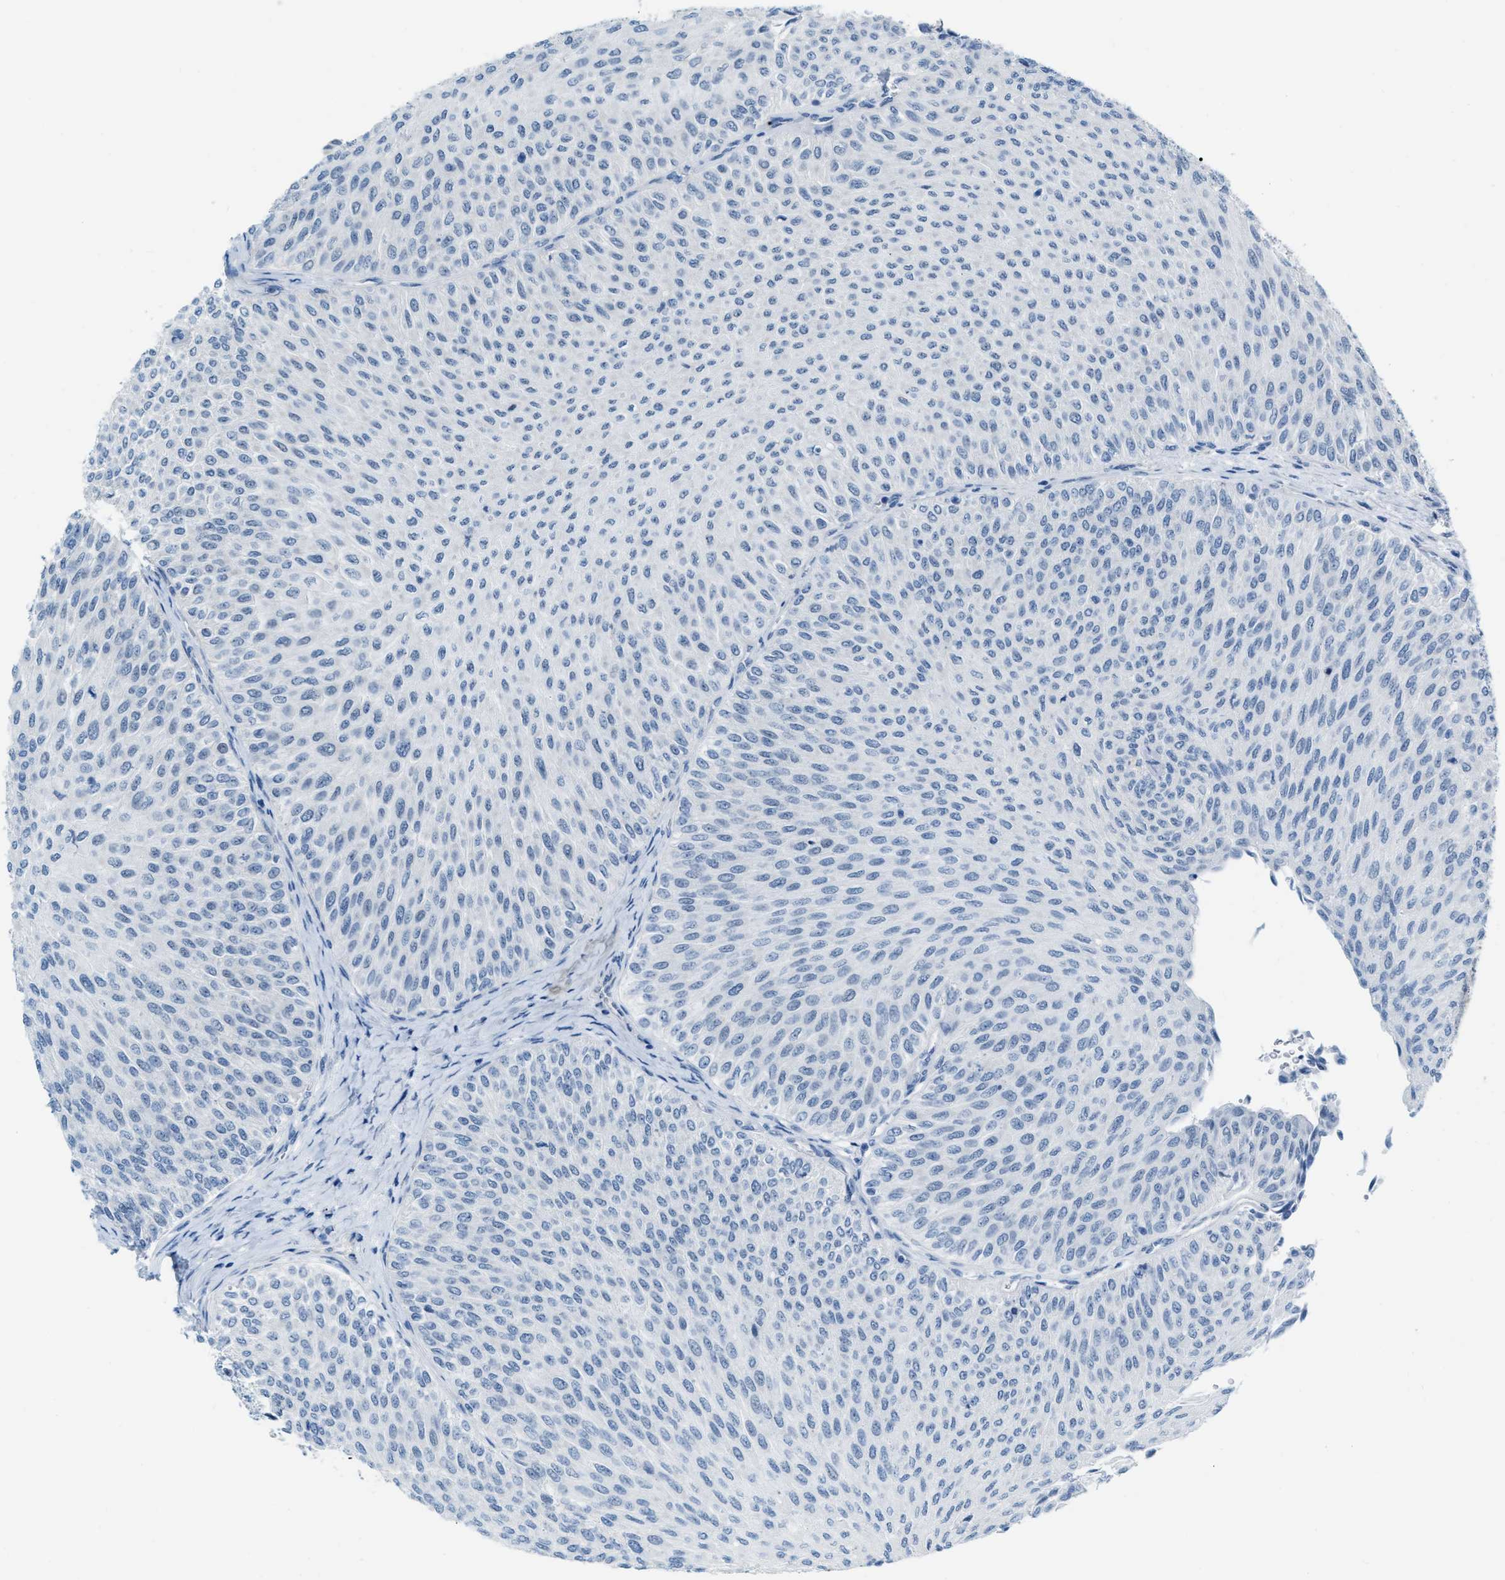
{"staining": {"intensity": "negative", "quantity": "none", "location": "none"}, "tissue": "urothelial cancer", "cell_type": "Tumor cells", "image_type": "cancer", "snomed": [{"axis": "morphology", "description": "Urothelial carcinoma, Low grade"}, {"axis": "topography", "description": "Urinary bladder"}], "caption": "There is no significant expression in tumor cells of low-grade urothelial carcinoma.", "gene": "PHRF1", "patient": {"sex": "male", "age": 78}}